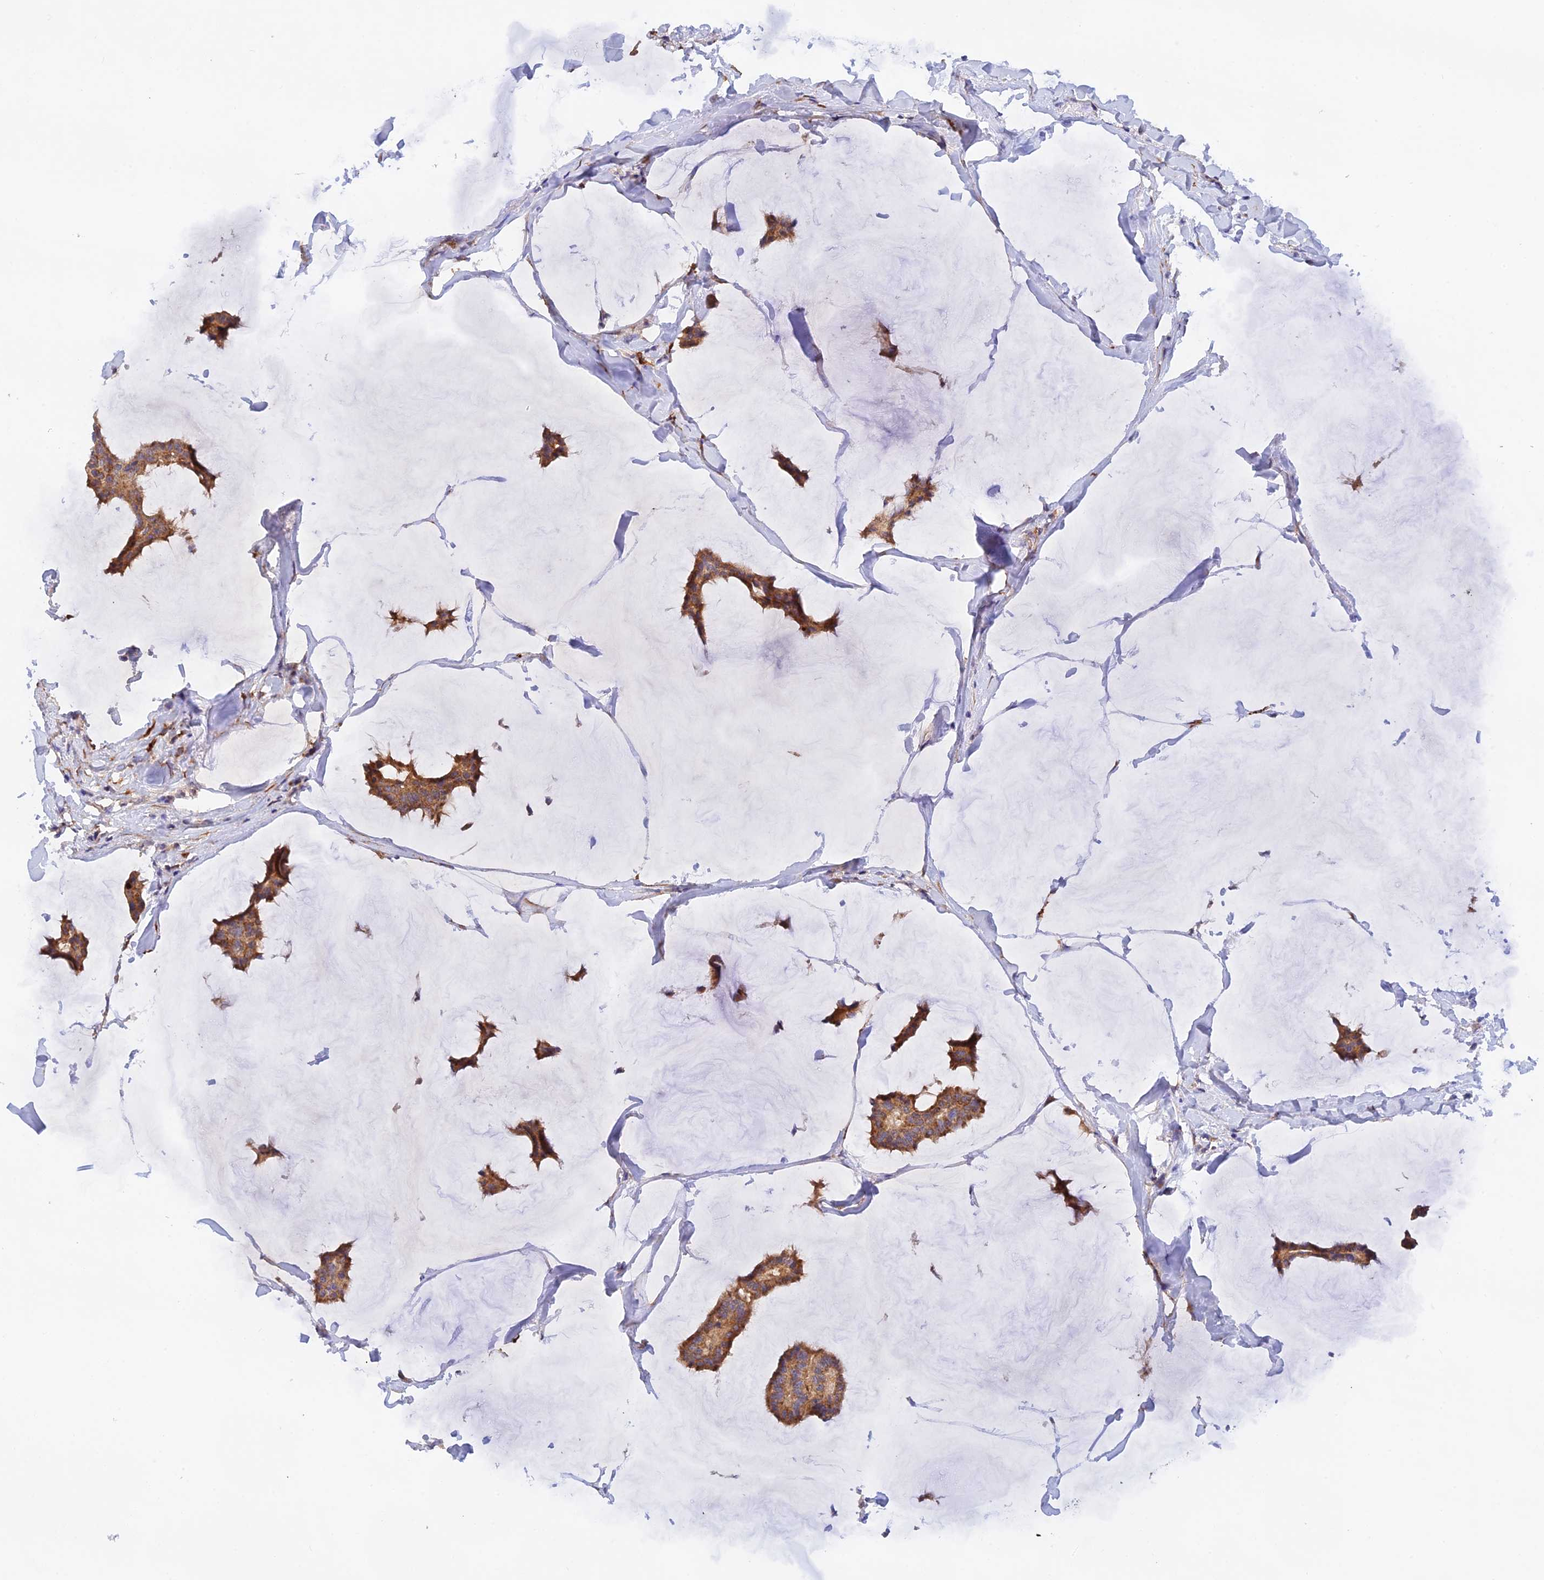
{"staining": {"intensity": "moderate", "quantity": ">75%", "location": "cytoplasmic/membranous"}, "tissue": "breast cancer", "cell_type": "Tumor cells", "image_type": "cancer", "snomed": [{"axis": "morphology", "description": "Duct carcinoma"}, {"axis": "topography", "description": "Breast"}], "caption": "Immunohistochemistry (IHC) micrograph of neoplastic tissue: human breast invasive ductal carcinoma stained using immunohistochemistry demonstrates medium levels of moderate protein expression localized specifically in the cytoplasmic/membranous of tumor cells, appearing as a cytoplasmic/membranous brown color.", "gene": "RANBP6", "patient": {"sex": "female", "age": 93}}